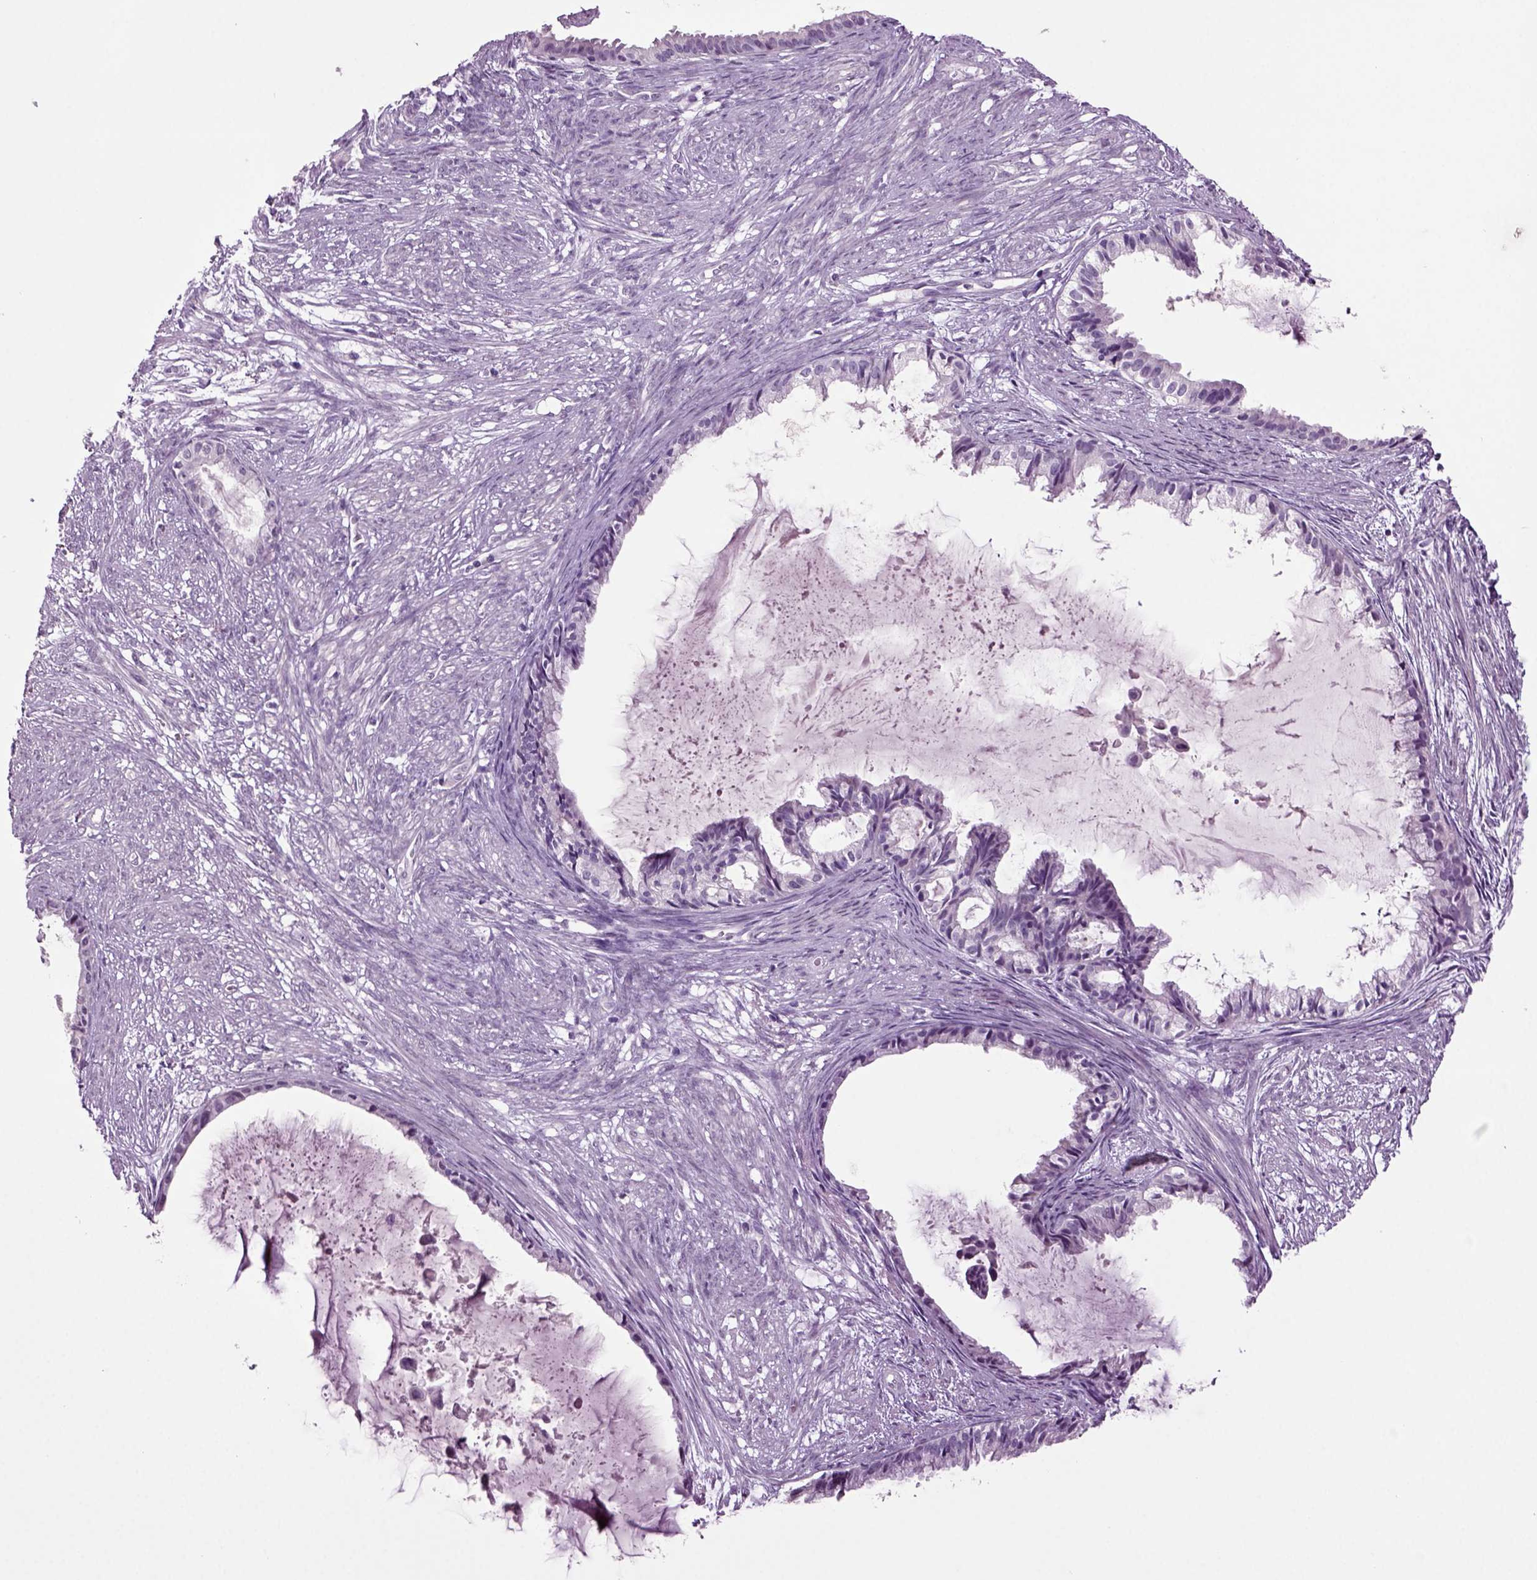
{"staining": {"intensity": "negative", "quantity": "none", "location": "none"}, "tissue": "endometrial cancer", "cell_type": "Tumor cells", "image_type": "cancer", "snomed": [{"axis": "morphology", "description": "Adenocarcinoma, NOS"}, {"axis": "topography", "description": "Endometrium"}], "caption": "The histopathology image displays no staining of tumor cells in endometrial cancer (adenocarcinoma).", "gene": "SLC17A6", "patient": {"sex": "female", "age": 86}}